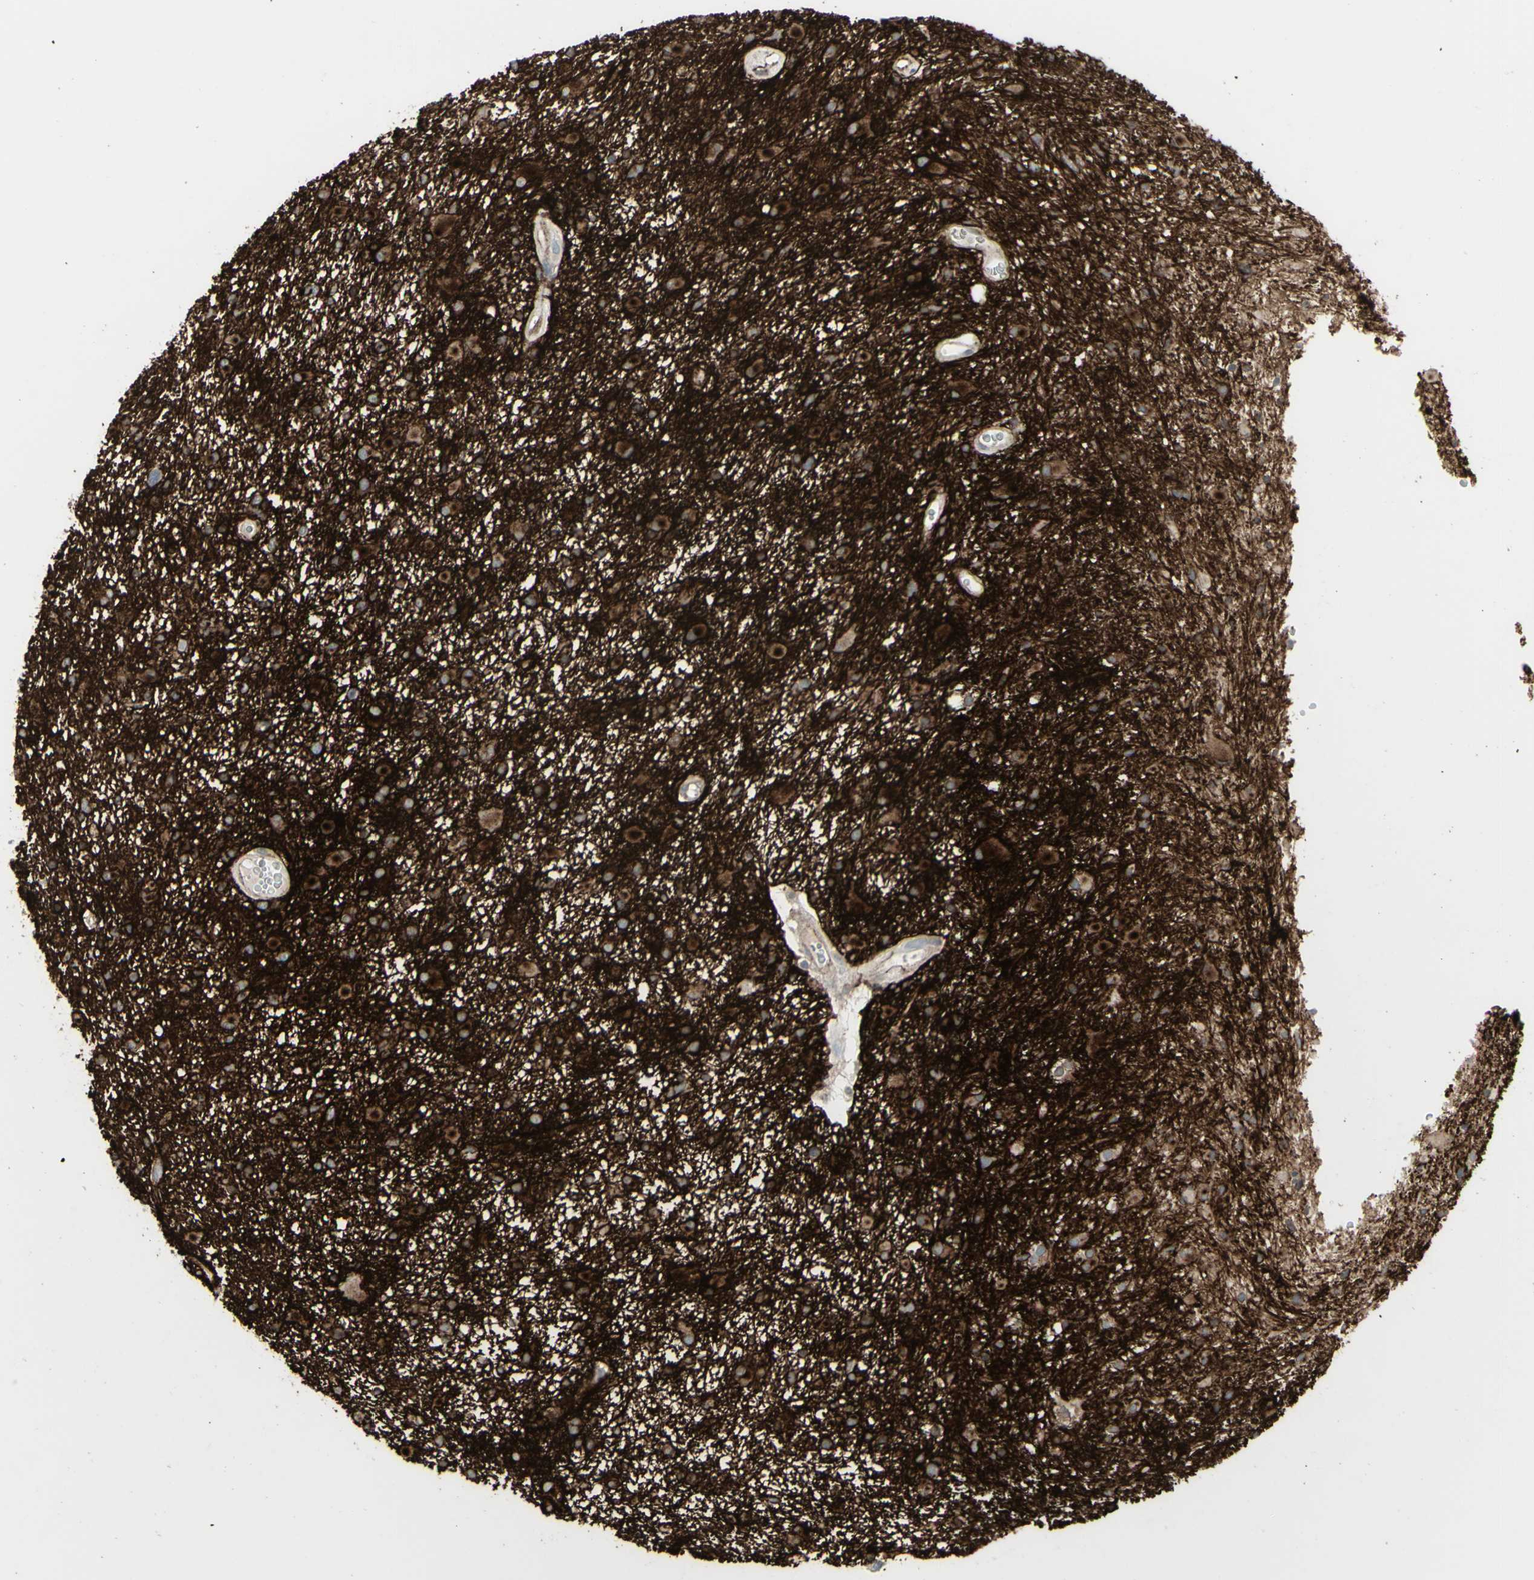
{"staining": {"intensity": "strong", "quantity": ">75%", "location": "cytoplasmic/membranous"}, "tissue": "glioma", "cell_type": "Tumor cells", "image_type": "cancer", "snomed": [{"axis": "morphology", "description": "Glioma, malignant, High grade"}, {"axis": "topography", "description": "Brain"}], "caption": "Protein expression analysis of glioma displays strong cytoplasmic/membranous positivity in about >75% of tumor cells.", "gene": "GJA1", "patient": {"sex": "male", "age": 33}}